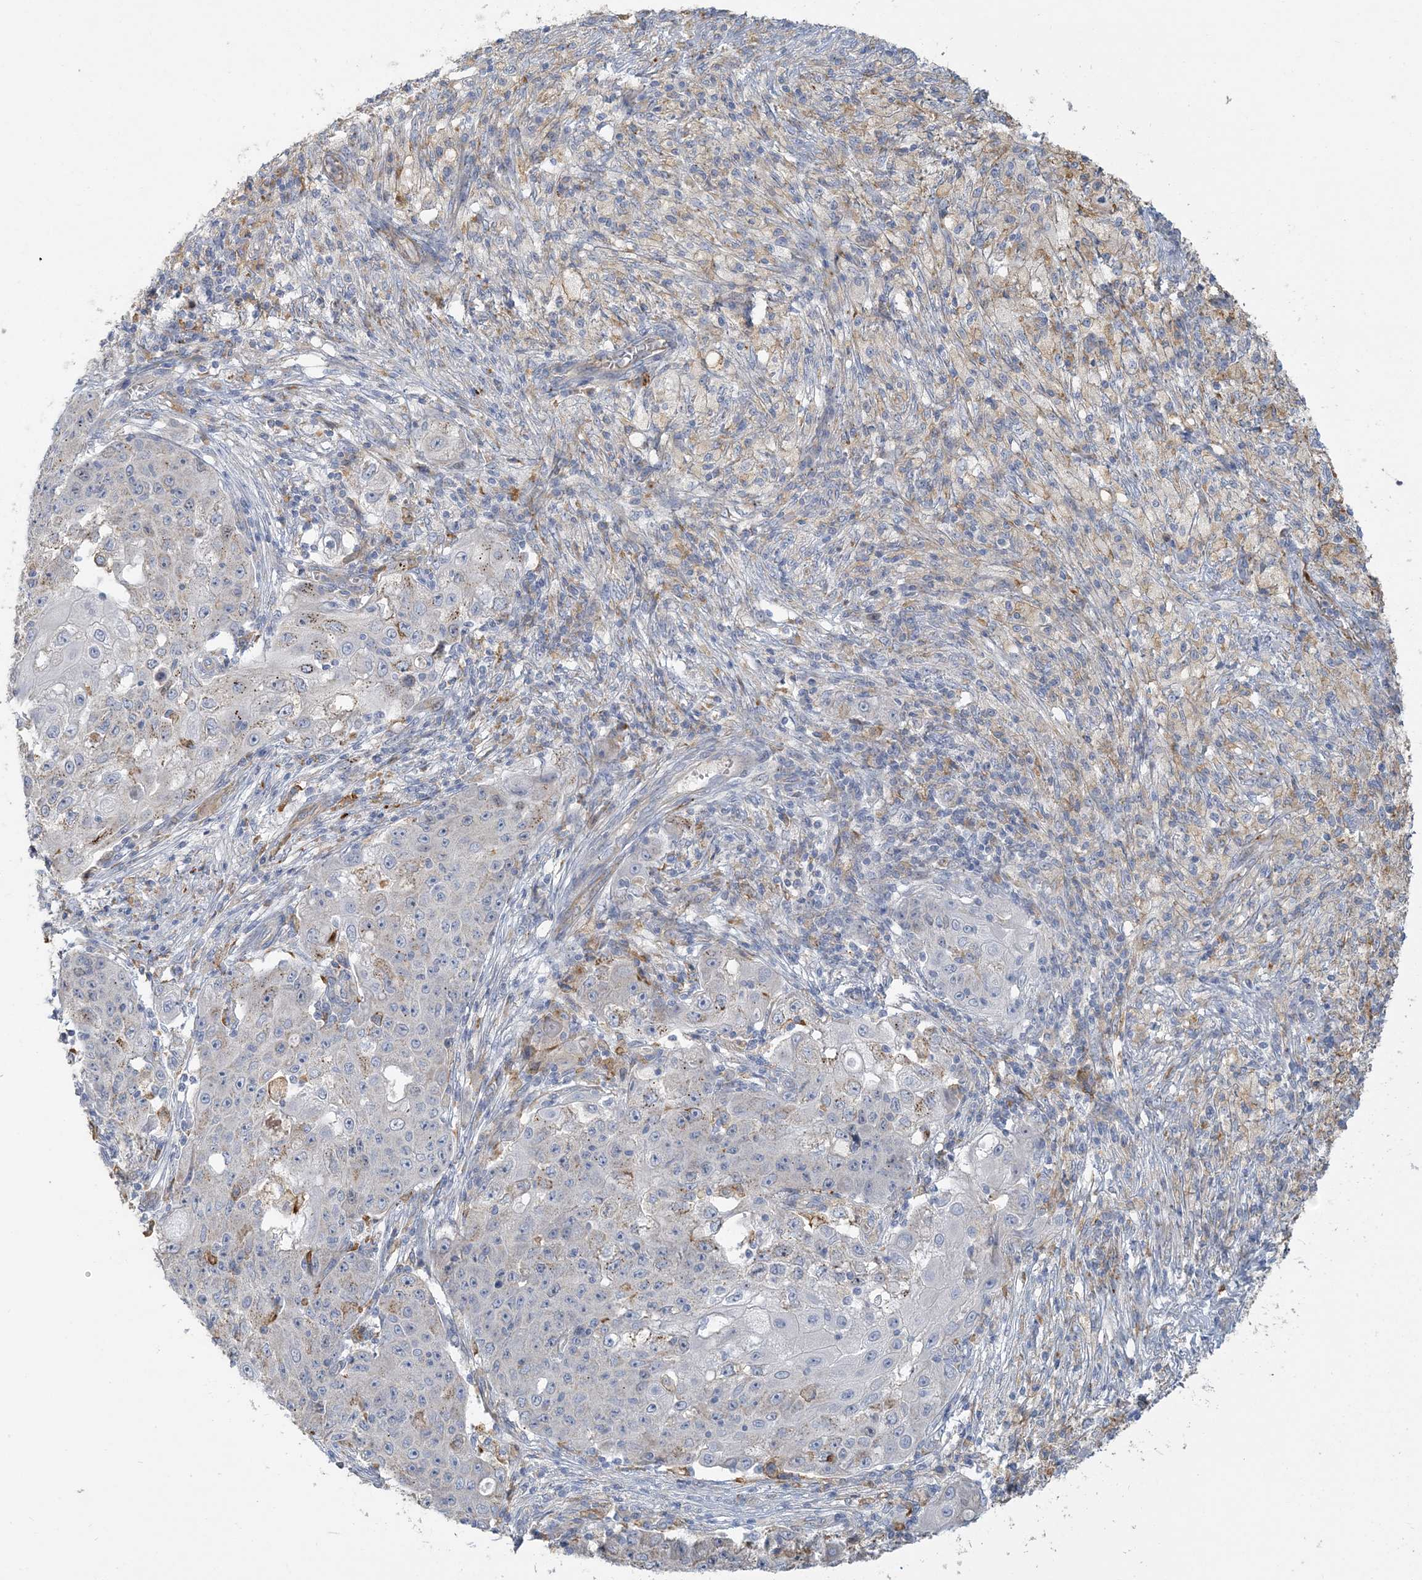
{"staining": {"intensity": "negative", "quantity": "none", "location": "none"}, "tissue": "ovarian cancer", "cell_type": "Tumor cells", "image_type": "cancer", "snomed": [{"axis": "morphology", "description": "Carcinoma, endometroid"}, {"axis": "topography", "description": "Ovary"}], "caption": "Immunohistochemistry (IHC) histopathology image of ovarian cancer (endometroid carcinoma) stained for a protein (brown), which displays no positivity in tumor cells.", "gene": "PEAR1", "patient": {"sex": "female", "age": 42}}